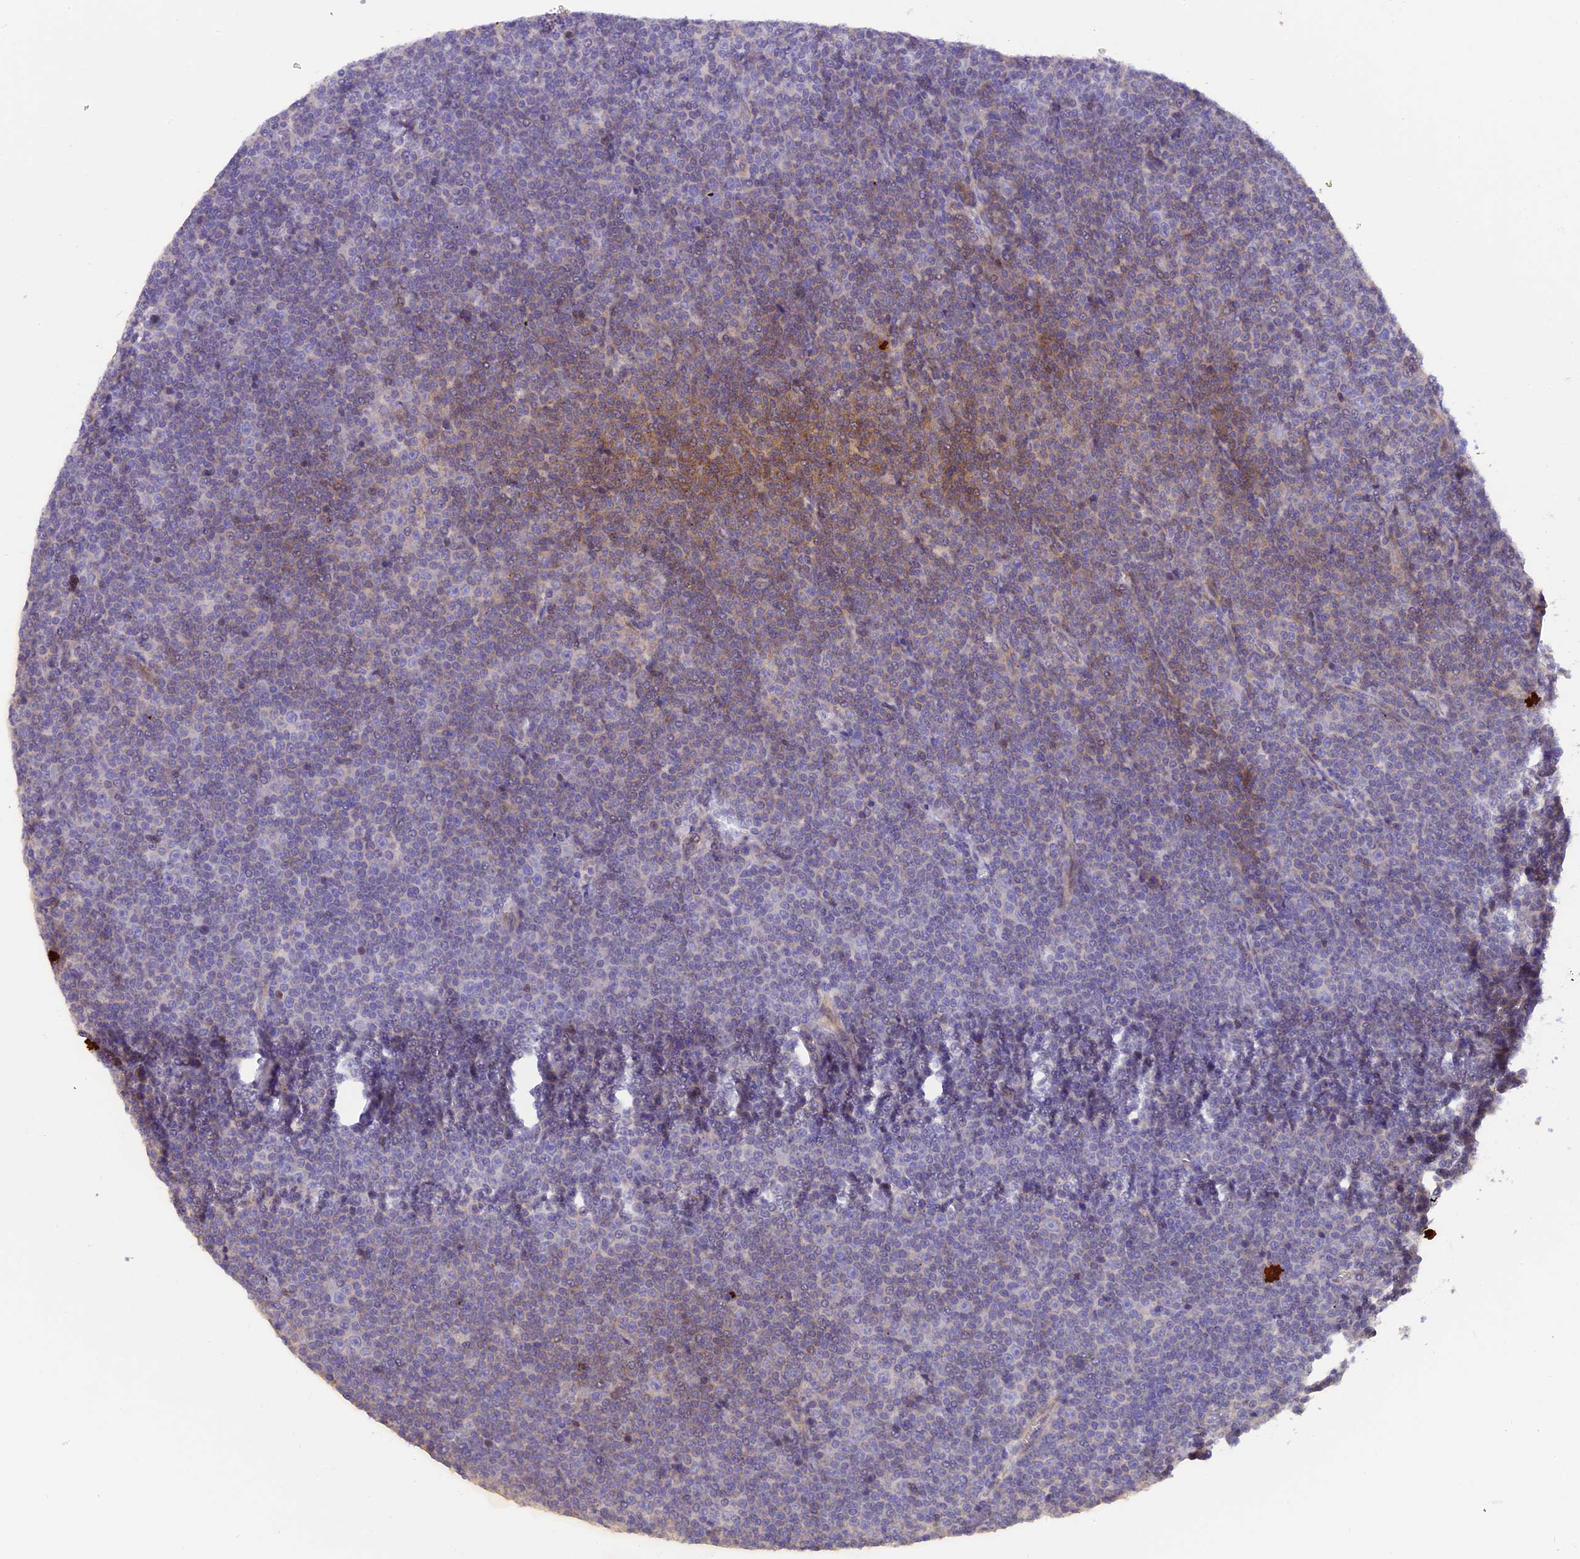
{"staining": {"intensity": "negative", "quantity": "none", "location": "none"}, "tissue": "lymphoma", "cell_type": "Tumor cells", "image_type": "cancer", "snomed": [{"axis": "morphology", "description": "Malignant lymphoma, non-Hodgkin's type, Low grade"}, {"axis": "topography", "description": "Lymph node"}], "caption": "Immunohistochemistry (IHC) histopathology image of lymphoma stained for a protein (brown), which displays no positivity in tumor cells.", "gene": "FAM193A", "patient": {"sex": "female", "age": 67}}